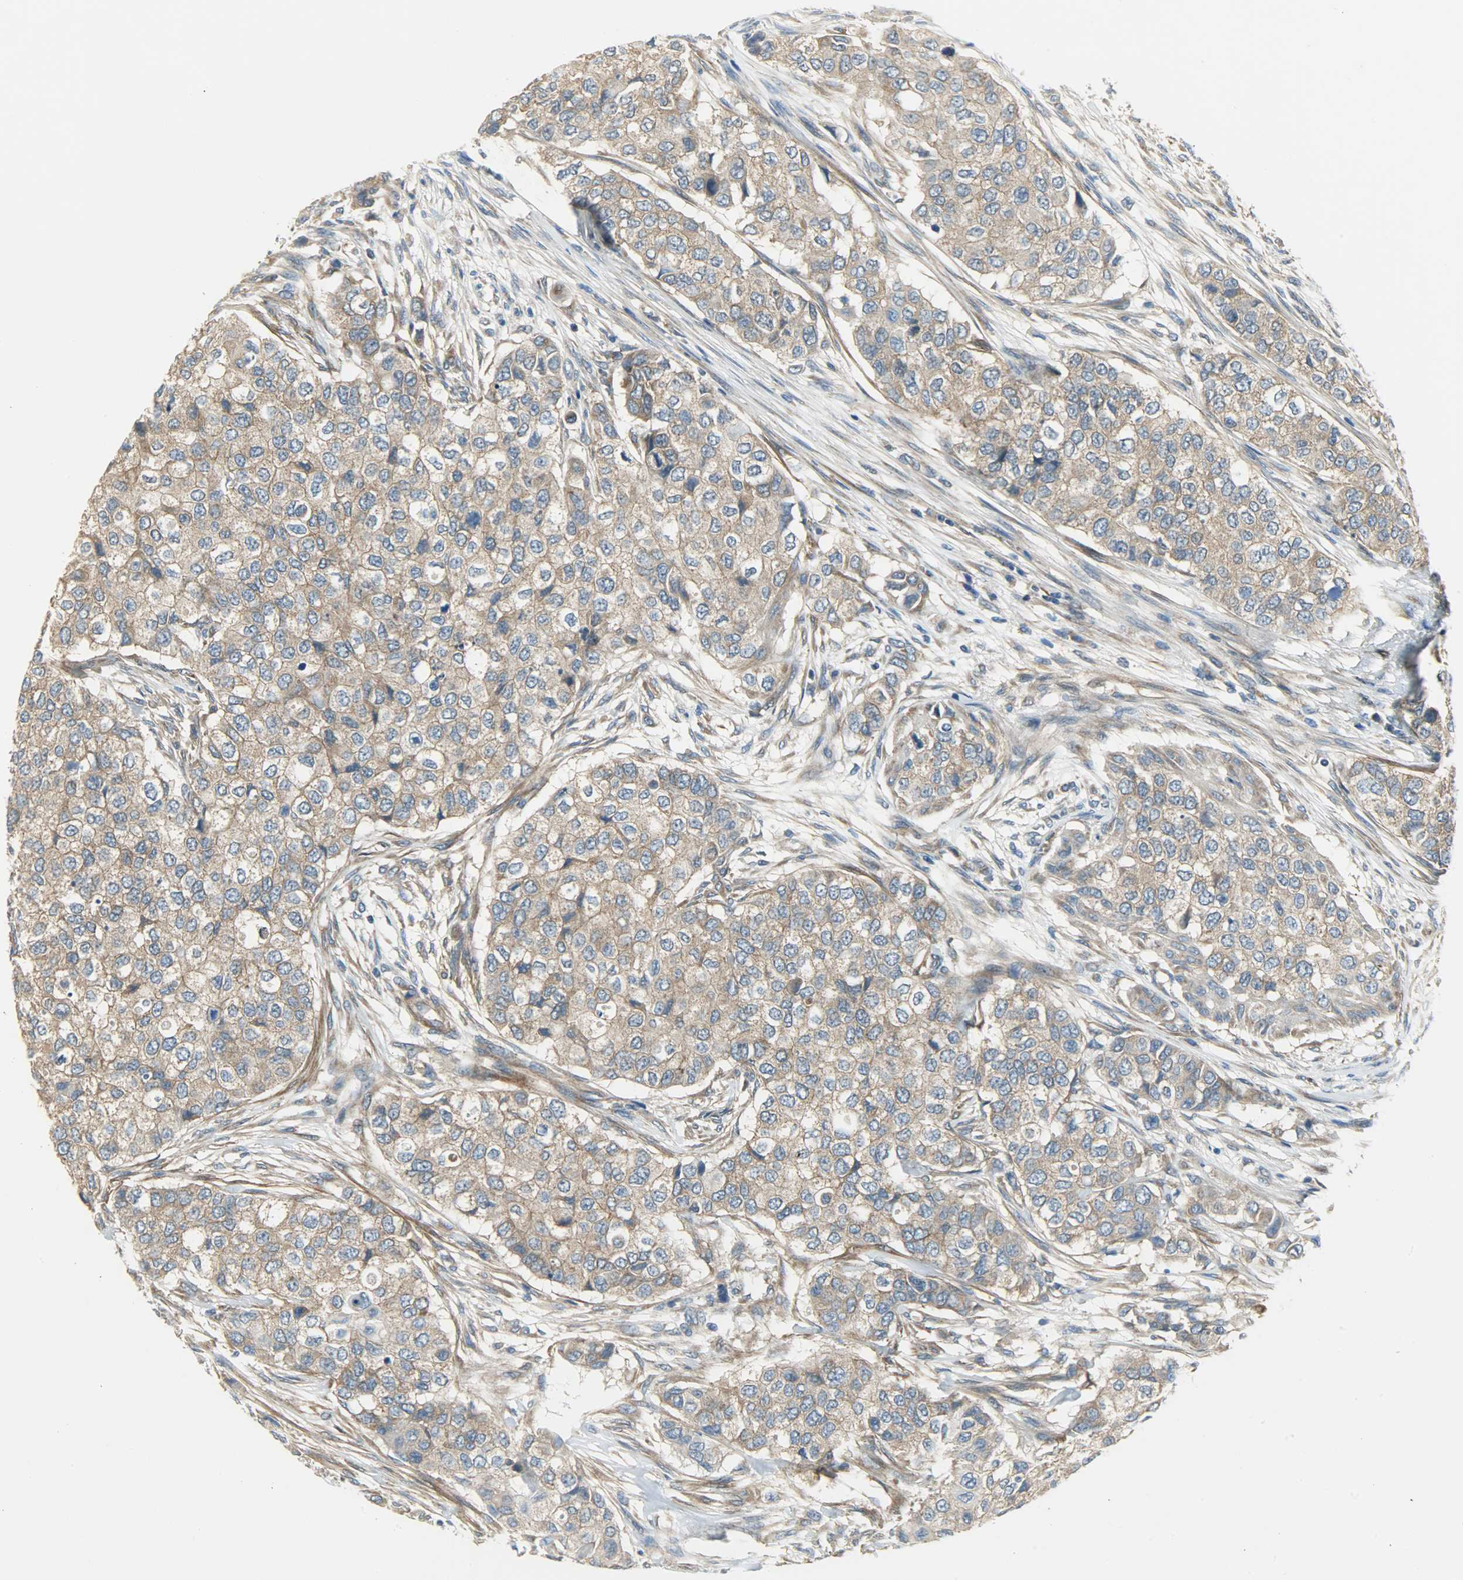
{"staining": {"intensity": "moderate", "quantity": ">75%", "location": "cytoplasmic/membranous"}, "tissue": "breast cancer", "cell_type": "Tumor cells", "image_type": "cancer", "snomed": [{"axis": "morphology", "description": "Normal tissue, NOS"}, {"axis": "morphology", "description": "Duct carcinoma"}, {"axis": "topography", "description": "Breast"}], "caption": "Protein positivity by immunohistochemistry exhibits moderate cytoplasmic/membranous positivity in approximately >75% of tumor cells in breast infiltrating ductal carcinoma.", "gene": "C1orf198", "patient": {"sex": "female", "age": 49}}